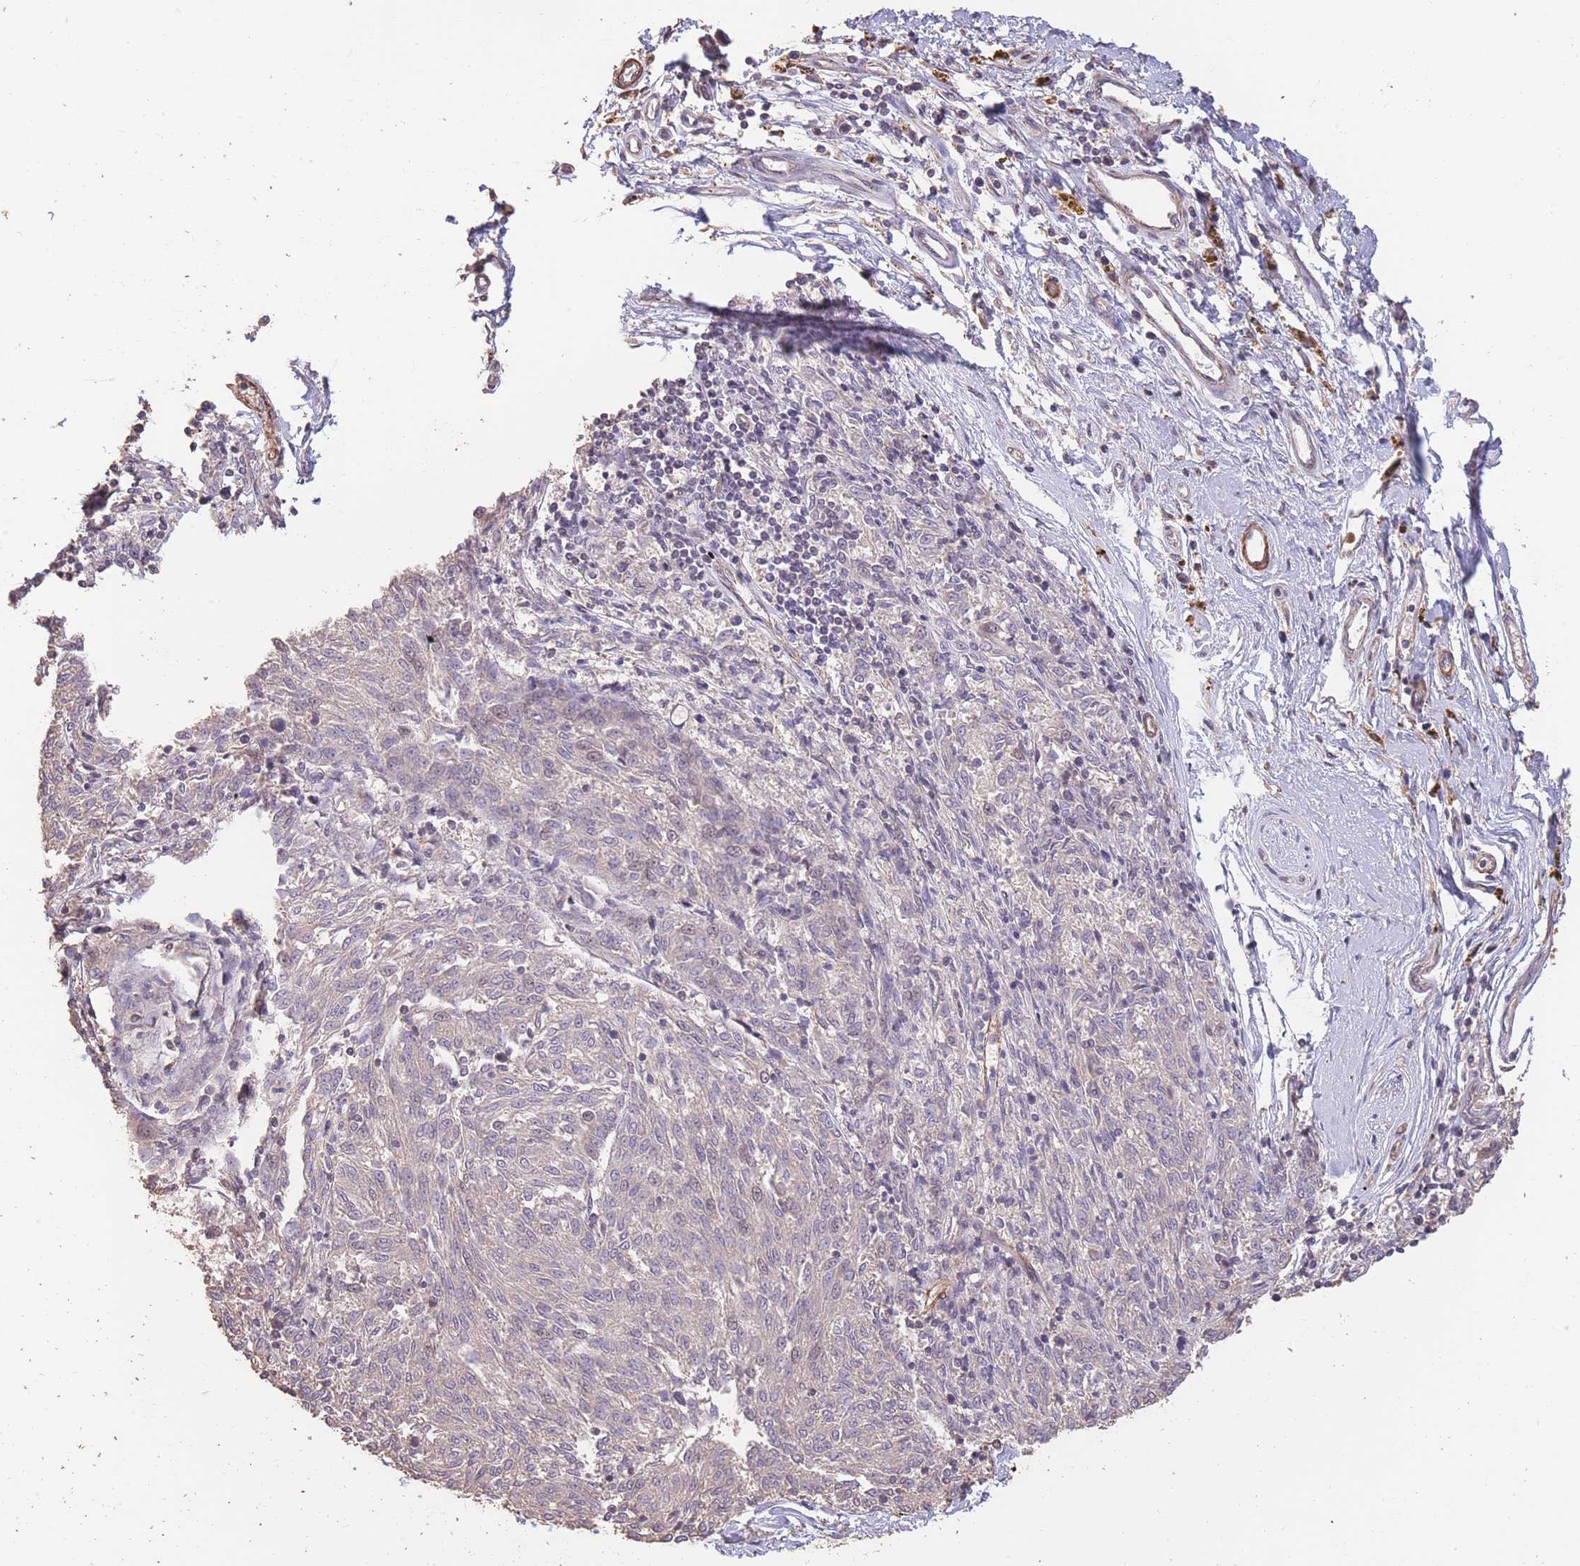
{"staining": {"intensity": "negative", "quantity": "none", "location": "none"}, "tissue": "melanoma", "cell_type": "Tumor cells", "image_type": "cancer", "snomed": [{"axis": "morphology", "description": "Malignant melanoma, NOS"}, {"axis": "topography", "description": "Skin"}], "caption": "Protein analysis of melanoma shows no significant expression in tumor cells.", "gene": "NLRC4", "patient": {"sex": "female", "age": 72}}